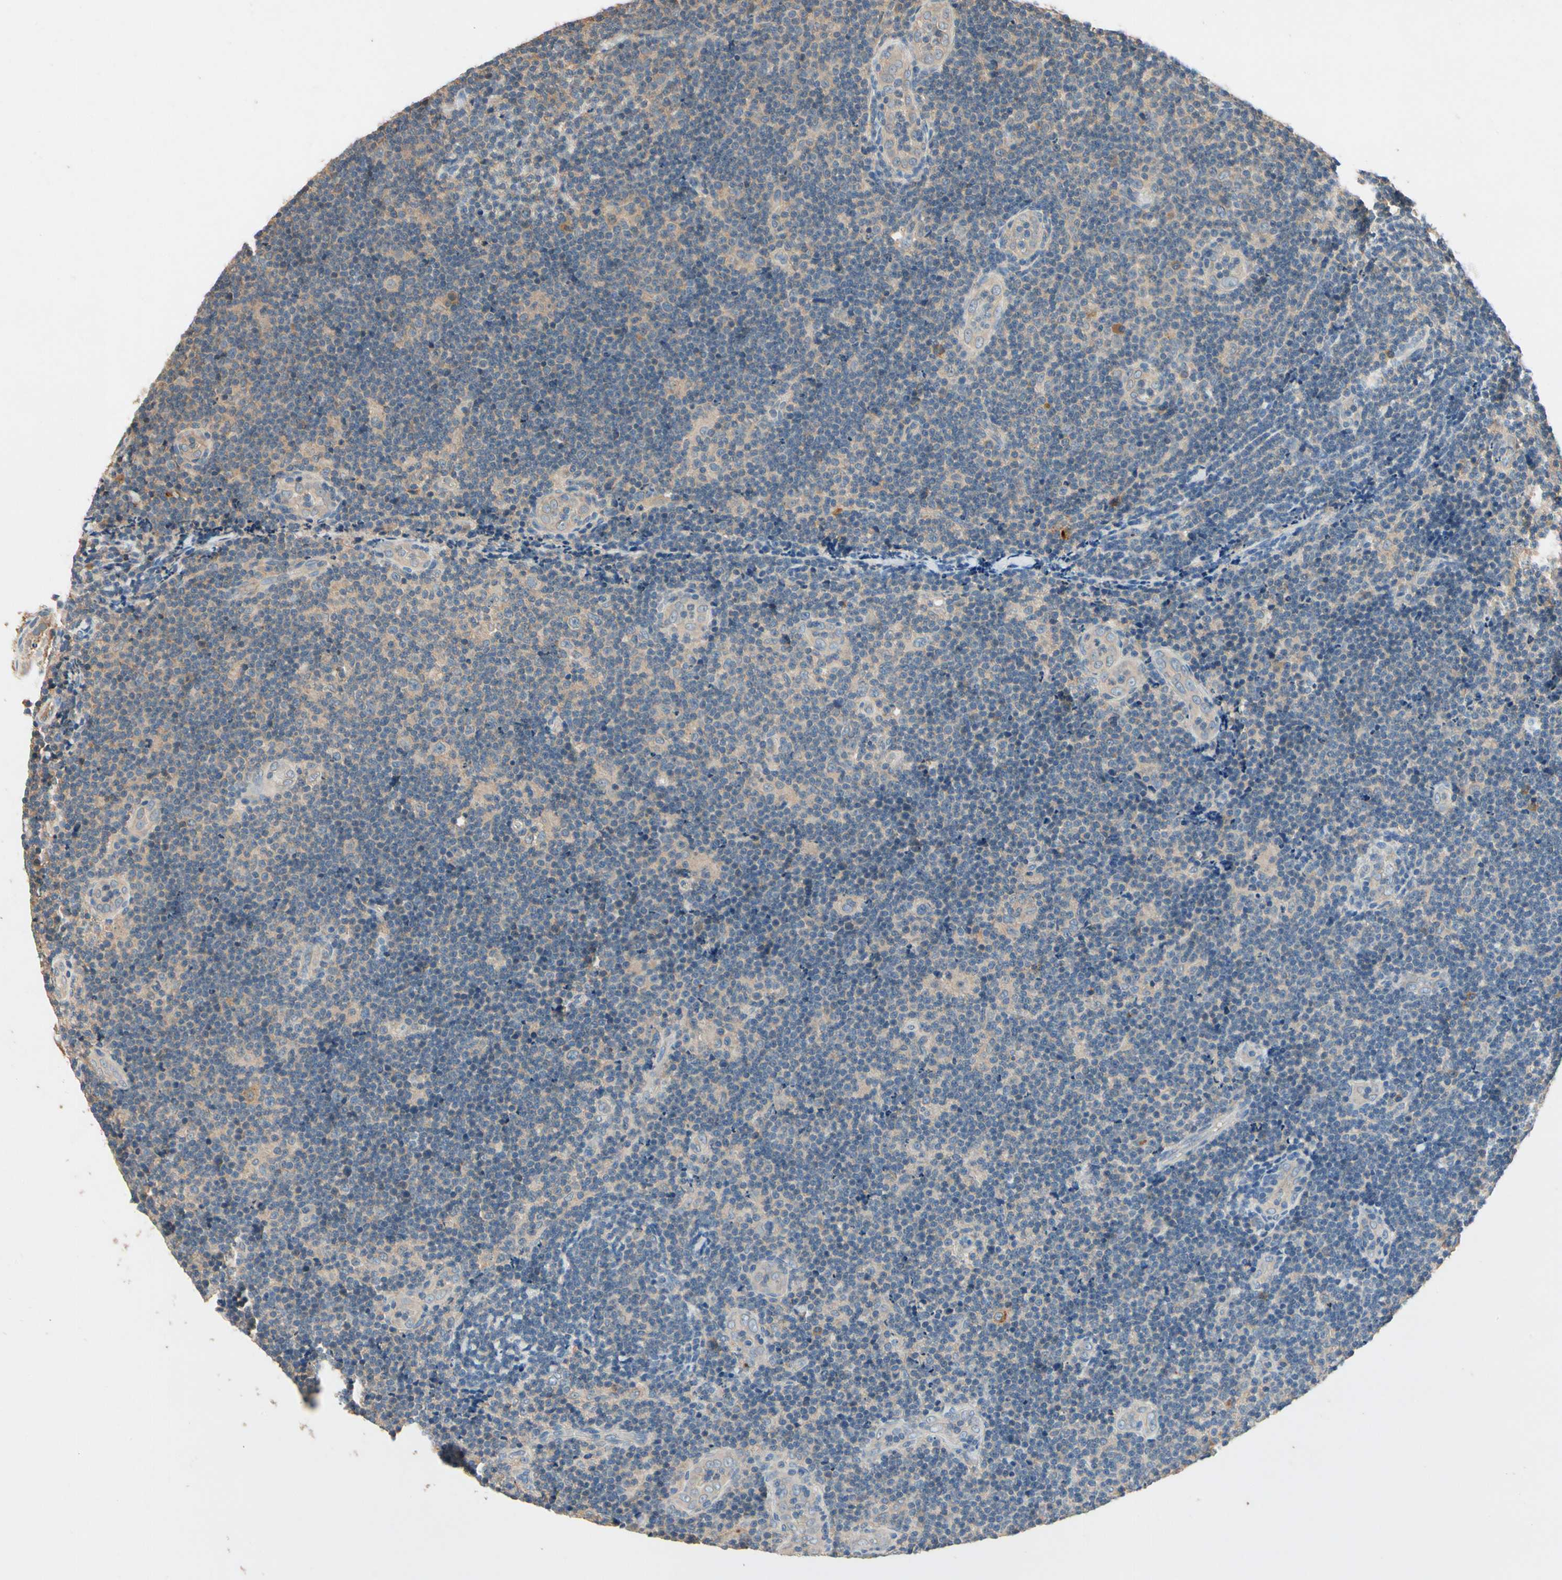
{"staining": {"intensity": "weak", "quantity": ">75%", "location": "cytoplasmic/membranous"}, "tissue": "lymphoma", "cell_type": "Tumor cells", "image_type": "cancer", "snomed": [{"axis": "morphology", "description": "Malignant lymphoma, non-Hodgkin's type, Low grade"}, {"axis": "topography", "description": "Lymph node"}], "caption": "Malignant lymphoma, non-Hodgkin's type (low-grade) stained with a brown dye shows weak cytoplasmic/membranous positive staining in approximately >75% of tumor cells.", "gene": "IL1RL1", "patient": {"sex": "male", "age": 83}}